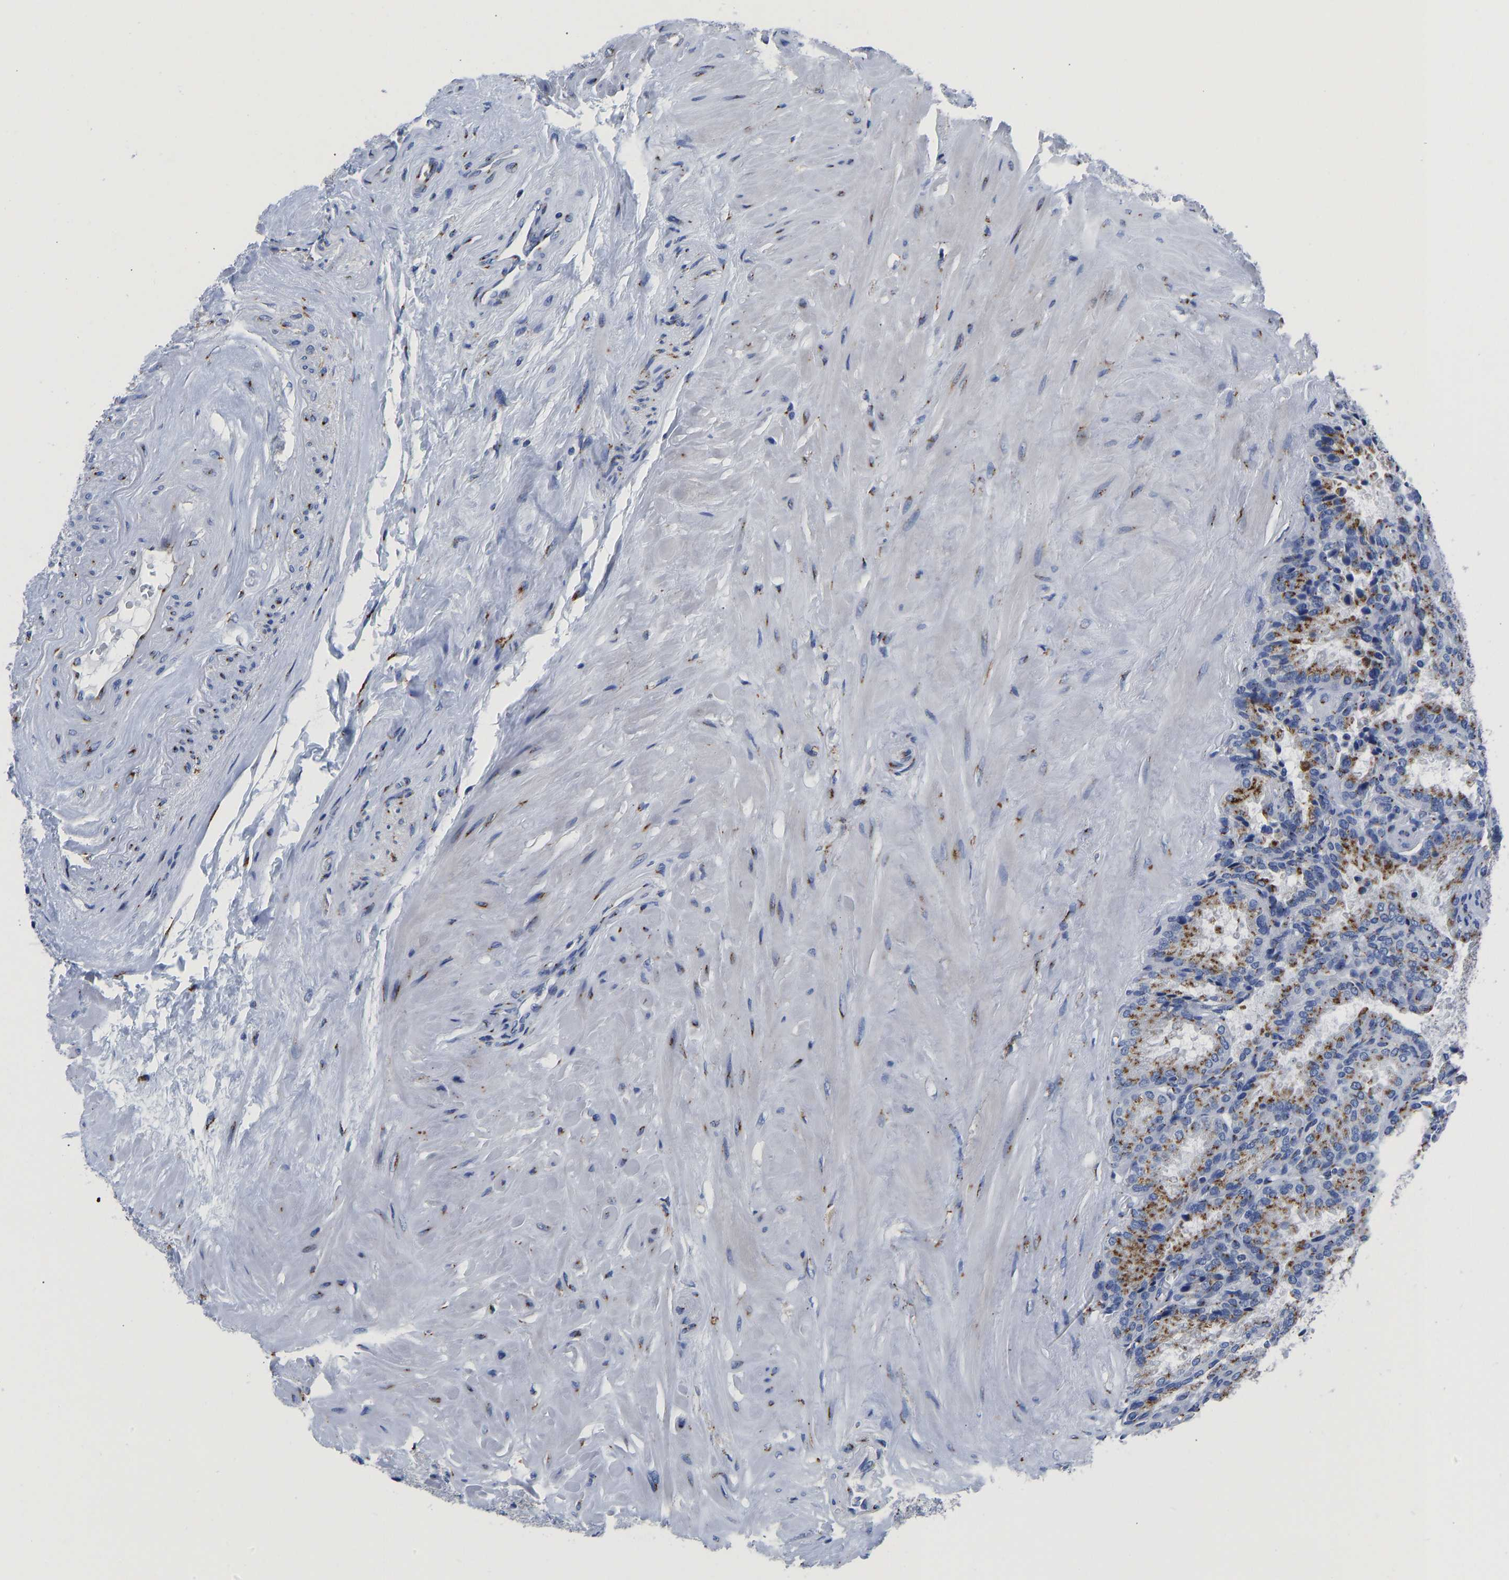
{"staining": {"intensity": "moderate", "quantity": ">75%", "location": "cytoplasmic/membranous"}, "tissue": "seminal vesicle", "cell_type": "Glandular cells", "image_type": "normal", "snomed": [{"axis": "morphology", "description": "Normal tissue, NOS"}, {"axis": "topography", "description": "Seminal veicle"}], "caption": "Normal seminal vesicle exhibits moderate cytoplasmic/membranous positivity in approximately >75% of glandular cells.", "gene": "TMEM87A", "patient": {"sex": "male", "age": 46}}